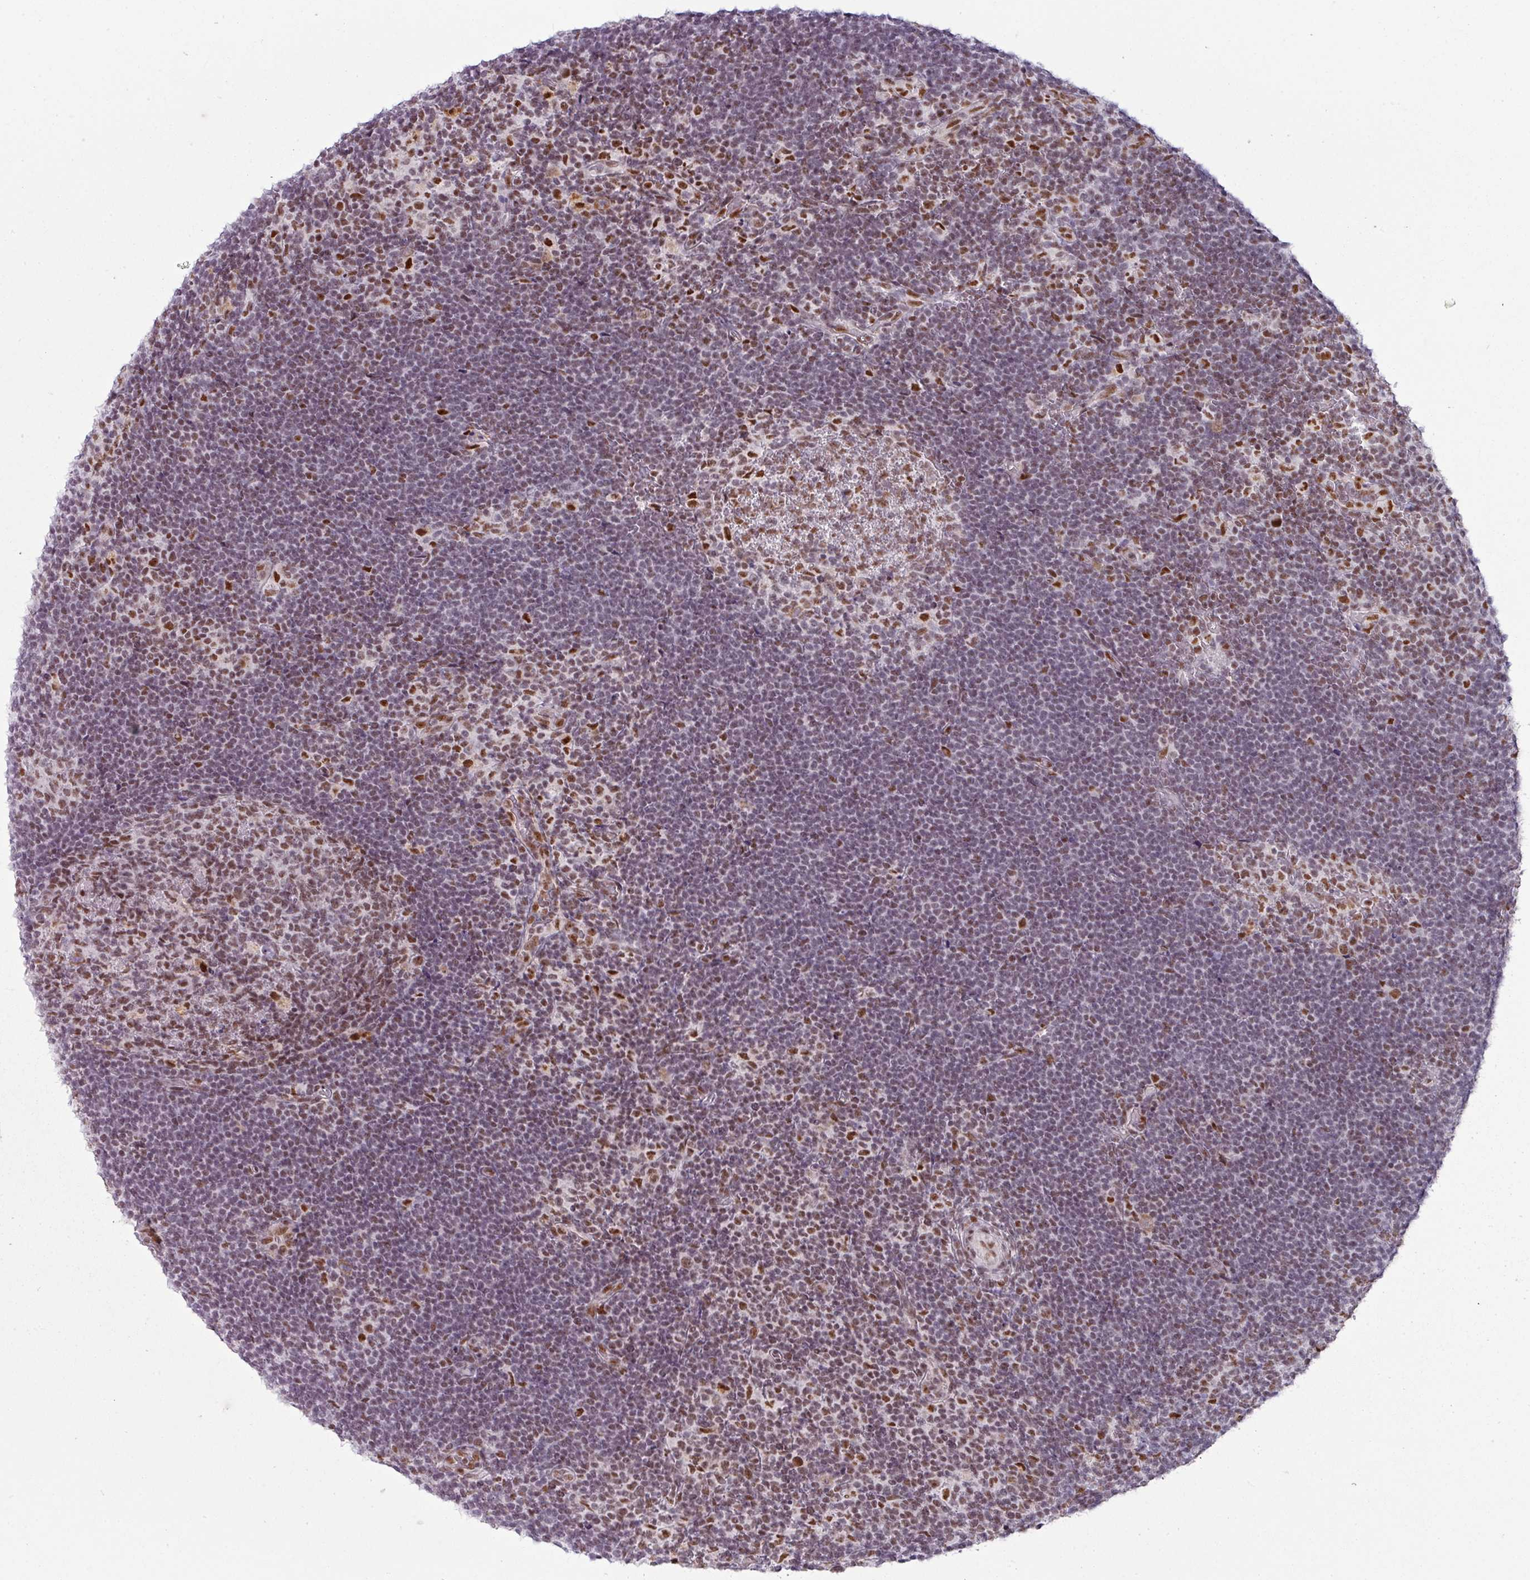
{"staining": {"intensity": "moderate", "quantity": "25%-75%", "location": "nuclear"}, "tissue": "lymphoma", "cell_type": "Tumor cells", "image_type": "cancer", "snomed": [{"axis": "morphology", "description": "Hodgkin's disease, NOS"}, {"axis": "topography", "description": "Lymph node"}], "caption": "Protein staining by IHC shows moderate nuclear staining in approximately 25%-75% of tumor cells in lymphoma.", "gene": "ARL6IP4", "patient": {"sex": "female", "age": 57}}